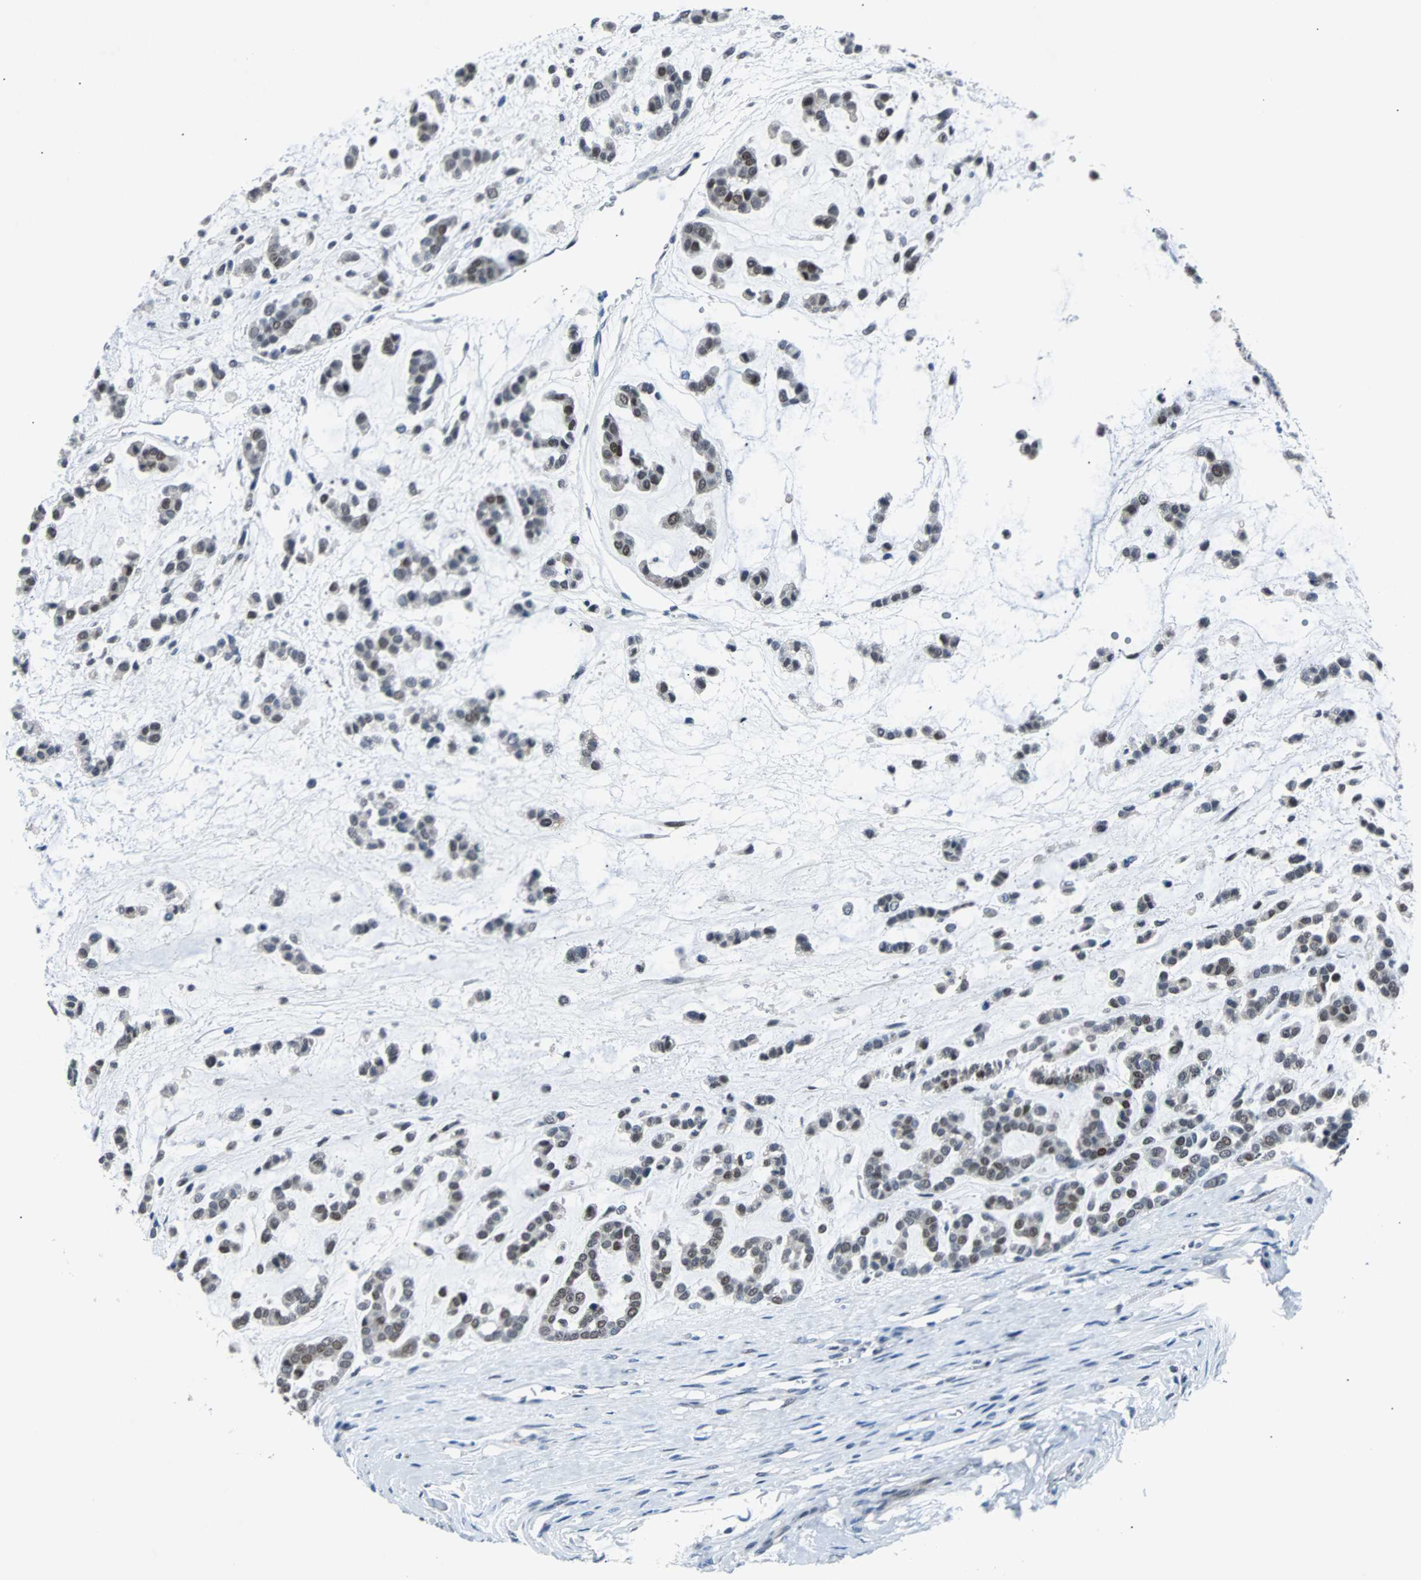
{"staining": {"intensity": "moderate", "quantity": "25%-75%", "location": "nuclear"}, "tissue": "head and neck cancer", "cell_type": "Tumor cells", "image_type": "cancer", "snomed": [{"axis": "morphology", "description": "Adenocarcinoma, NOS"}, {"axis": "morphology", "description": "Adenoma, NOS"}, {"axis": "topography", "description": "Head-Neck"}], "caption": "A high-resolution image shows immunohistochemistry (IHC) staining of head and neck cancer (adenocarcinoma), which displays moderate nuclear positivity in approximately 25%-75% of tumor cells.", "gene": "USP28", "patient": {"sex": "female", "age": 55}}